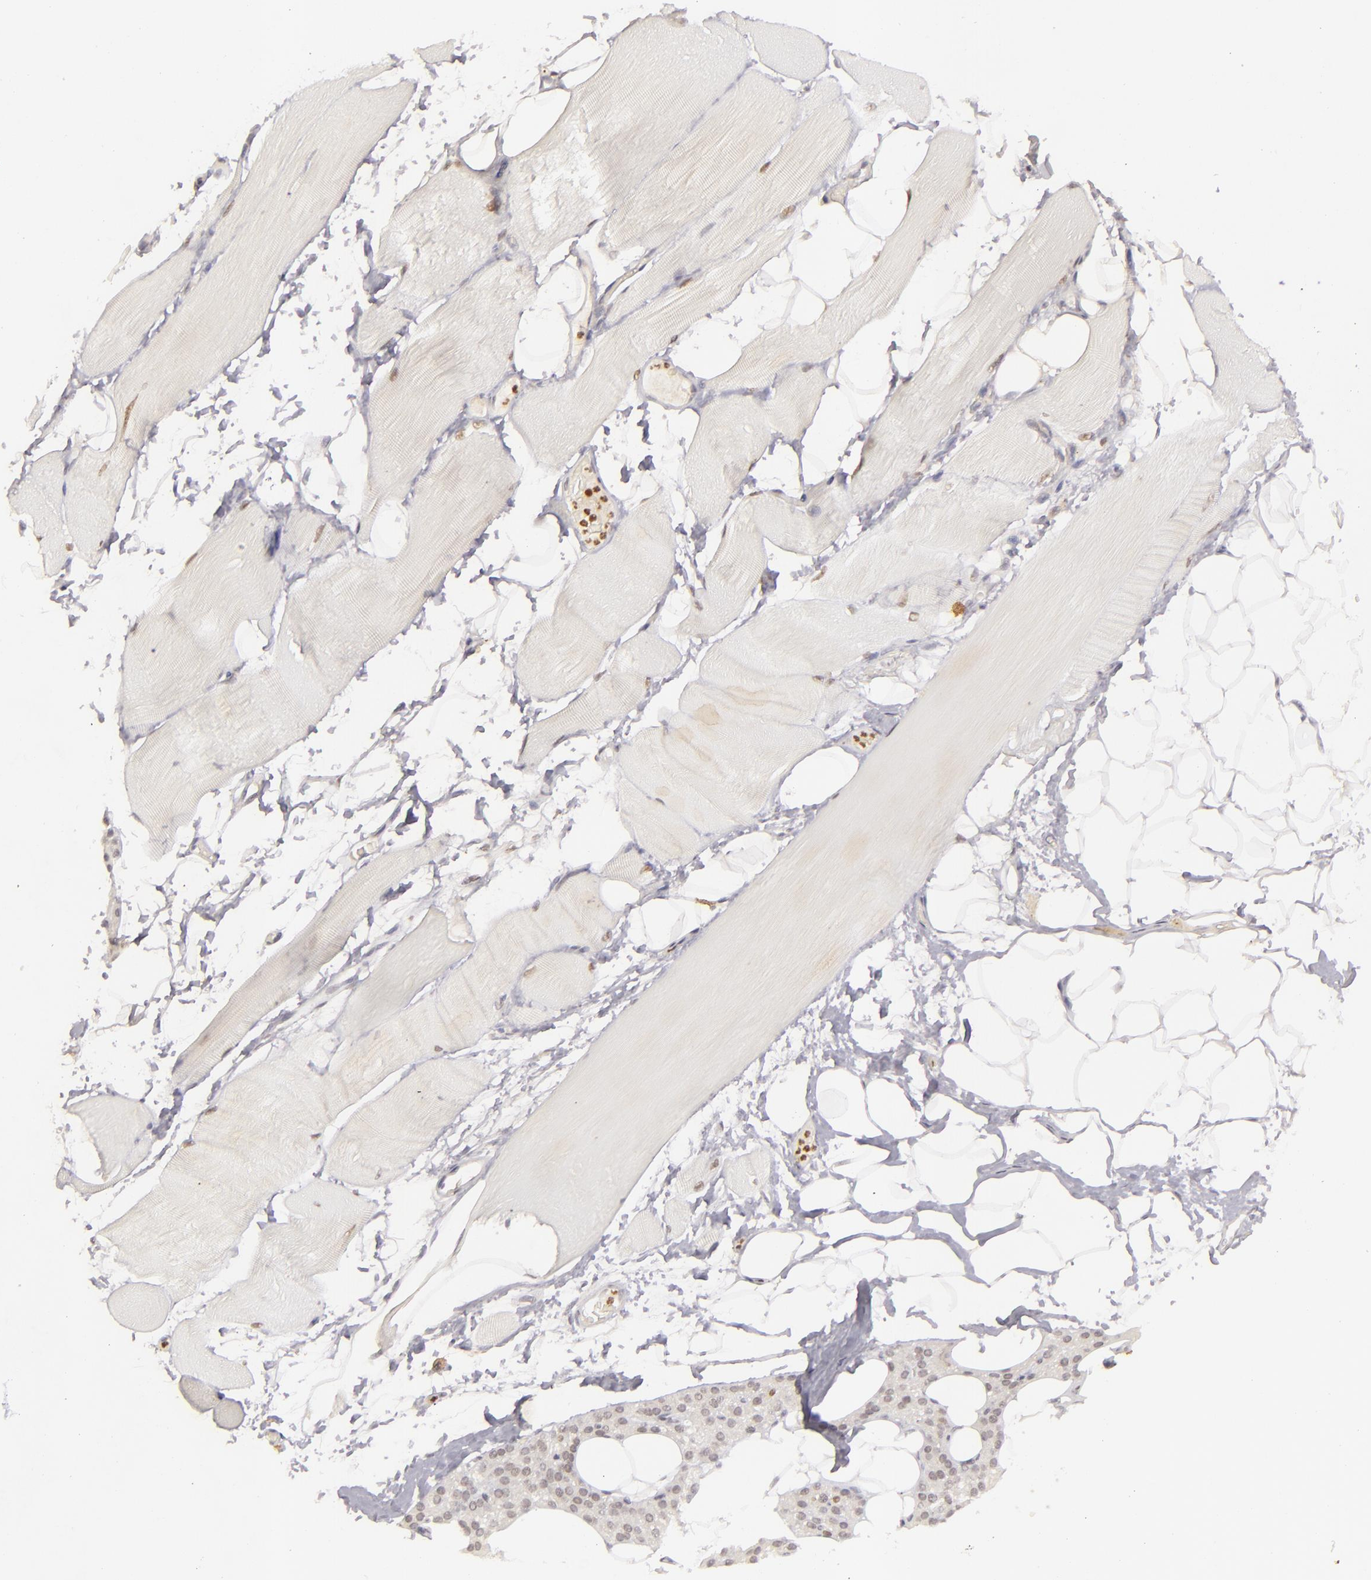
{"staining": {"intensity": "negative", "quantity": "none", "location": "none"}, "tissue": "skeletal muscle", "cell_type": "Myocytes", "image_type": "normal", "snomed": [{"axis": "morphology", "description": "Normal tissue, NOS"}, {"axis": "topography", "description": "Skeletal muscle"}, {"axis": "topography", "description": "Parathyroid gland"}], "caption": "A high-resolution image shows immunohistochemistry (IHC) staining of unremarkable skeletal muscle, which displays no significant staining in myocytes.", "gene": "FEN1", "patient": {"sex": "female", "age": 37}}